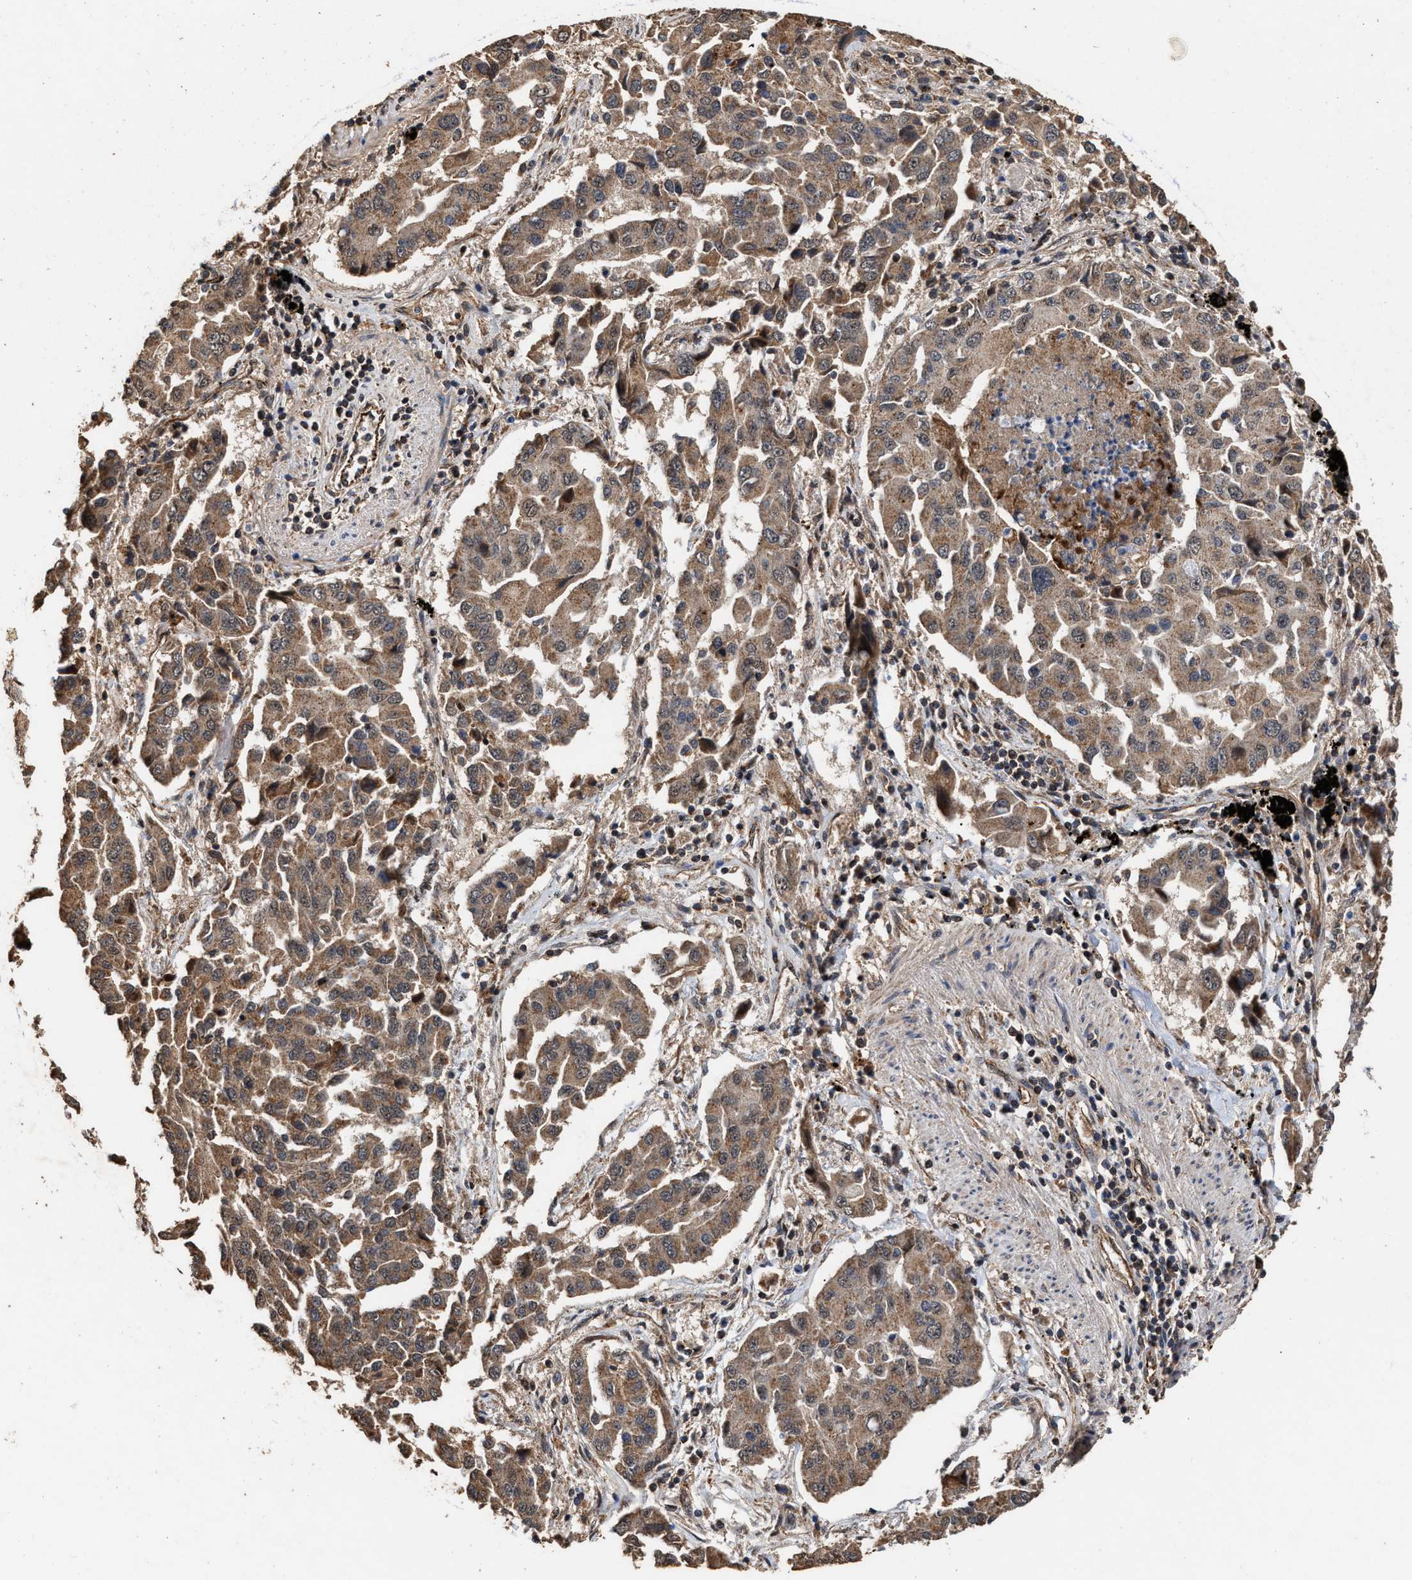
{"staining": {"intensity": "moderate", "quantity": ">75%", "location": "cytoplasmic/membranous"}, "tissue": "lung cancer", "cell_type": "Tumor cells", "image_type": "cancer", "snomed": [{"axis": "morphology", "description": "Adenocarcinoma, NOS"}, {"axis": "topography", "description": "Lung"}], "caption": "Lung cancer (adenocarcinoma) stained for a protein (brown) displays moderate cytoplasmic/membranous positive expression in about >75% of tumor cells.", "gene": "ZNHIT6", "patient": {"sex": "female", "age": 65}}